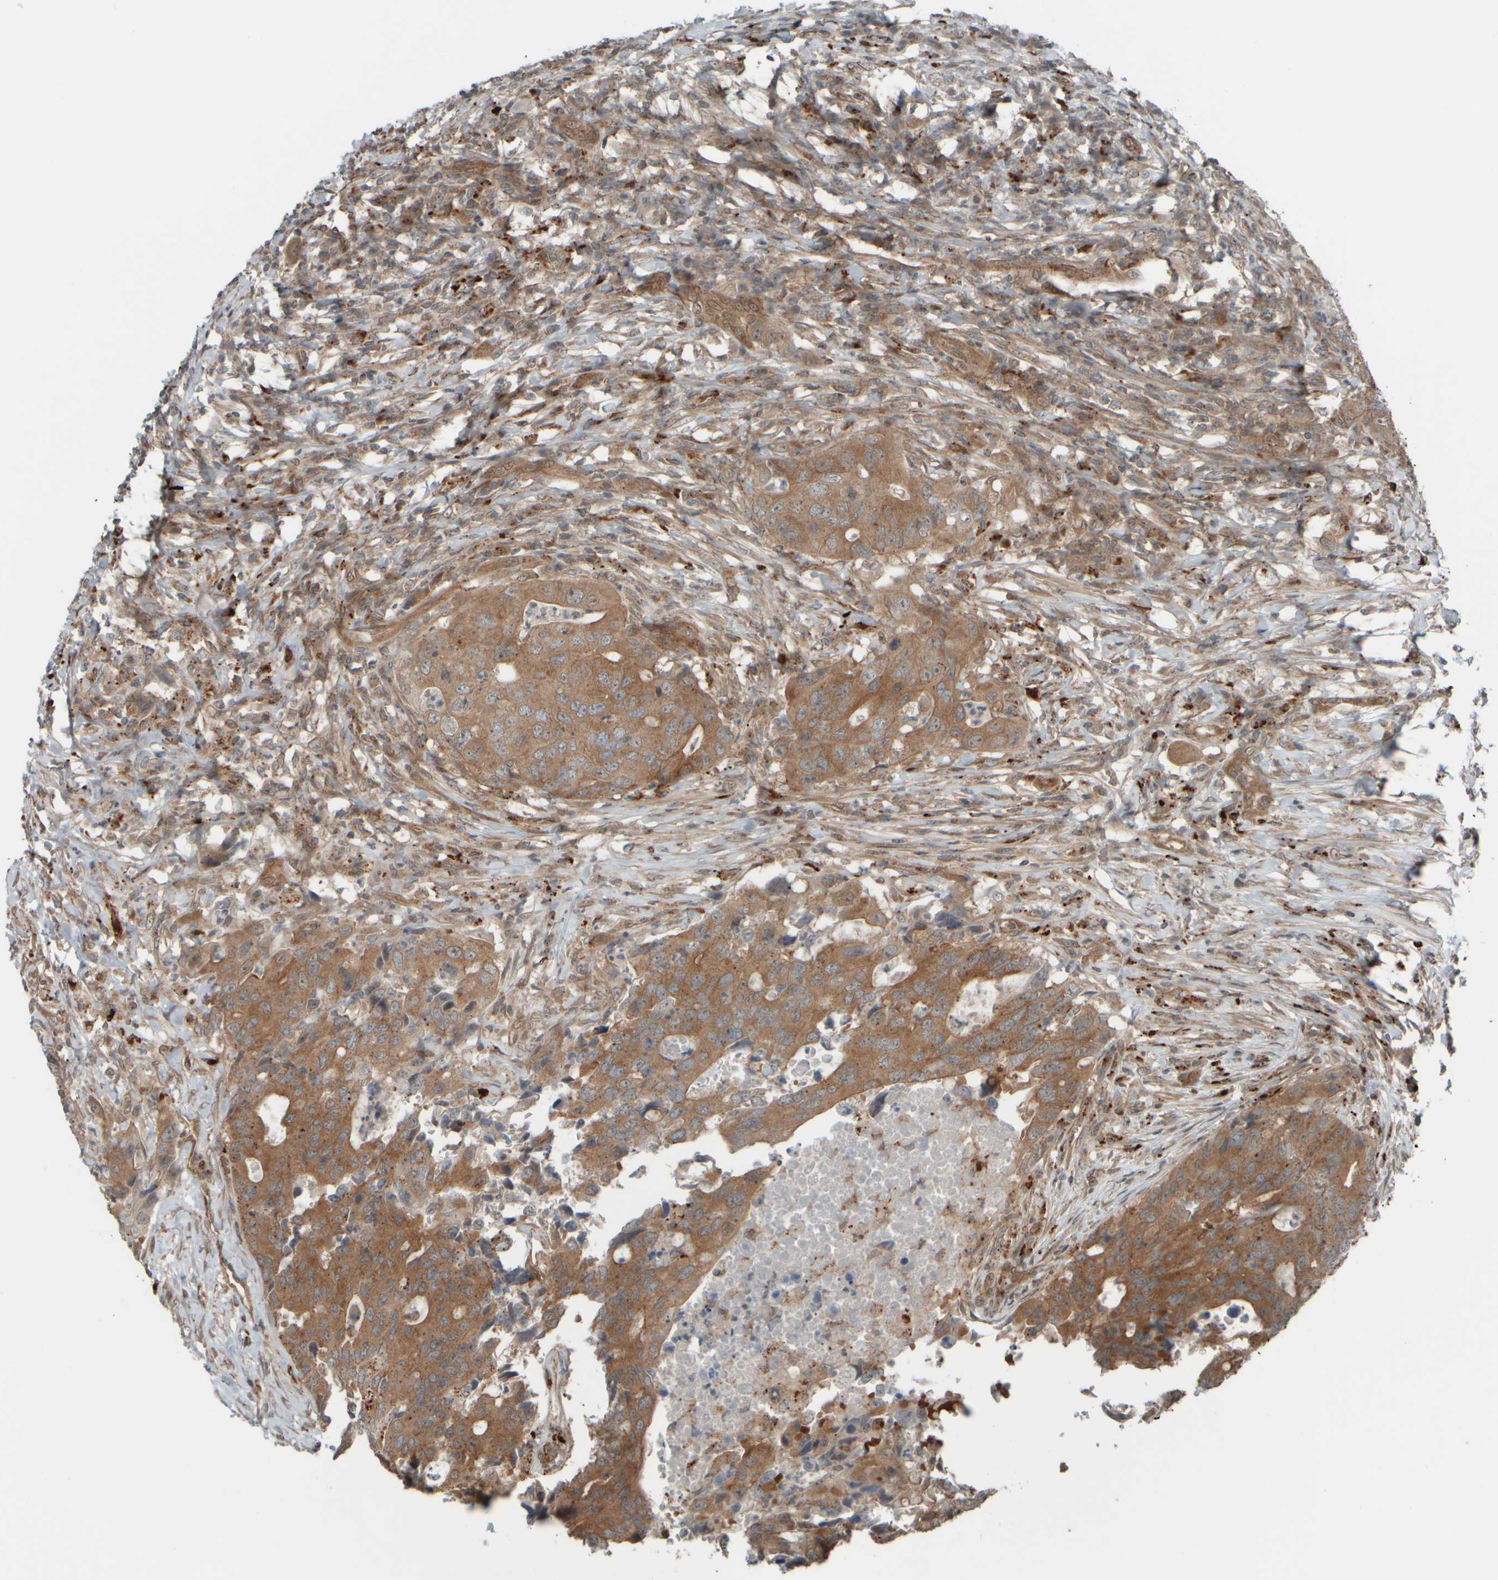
{"staining": {"intensity": "moderate", "quantity": ">75%", "location": "cytoplasmic/membranous"}, "tissue": "colorectal cancer", "cell_type": "Tumor cells", "image_type": "cancer", "snomed": [{"axis": "morphology", "description": "Adenocarcinoma, NOS"}, {"axis": "topography", "description": "Colon"}], "caption": "Immunohistochemical staining of colorectal cancer shows medium levels of moderate cytoplasmic/membranous protein staining in about >75% of tumor cells.", "gene": "GIGYF1", "patient": {"sex": "male", "age": 71}}